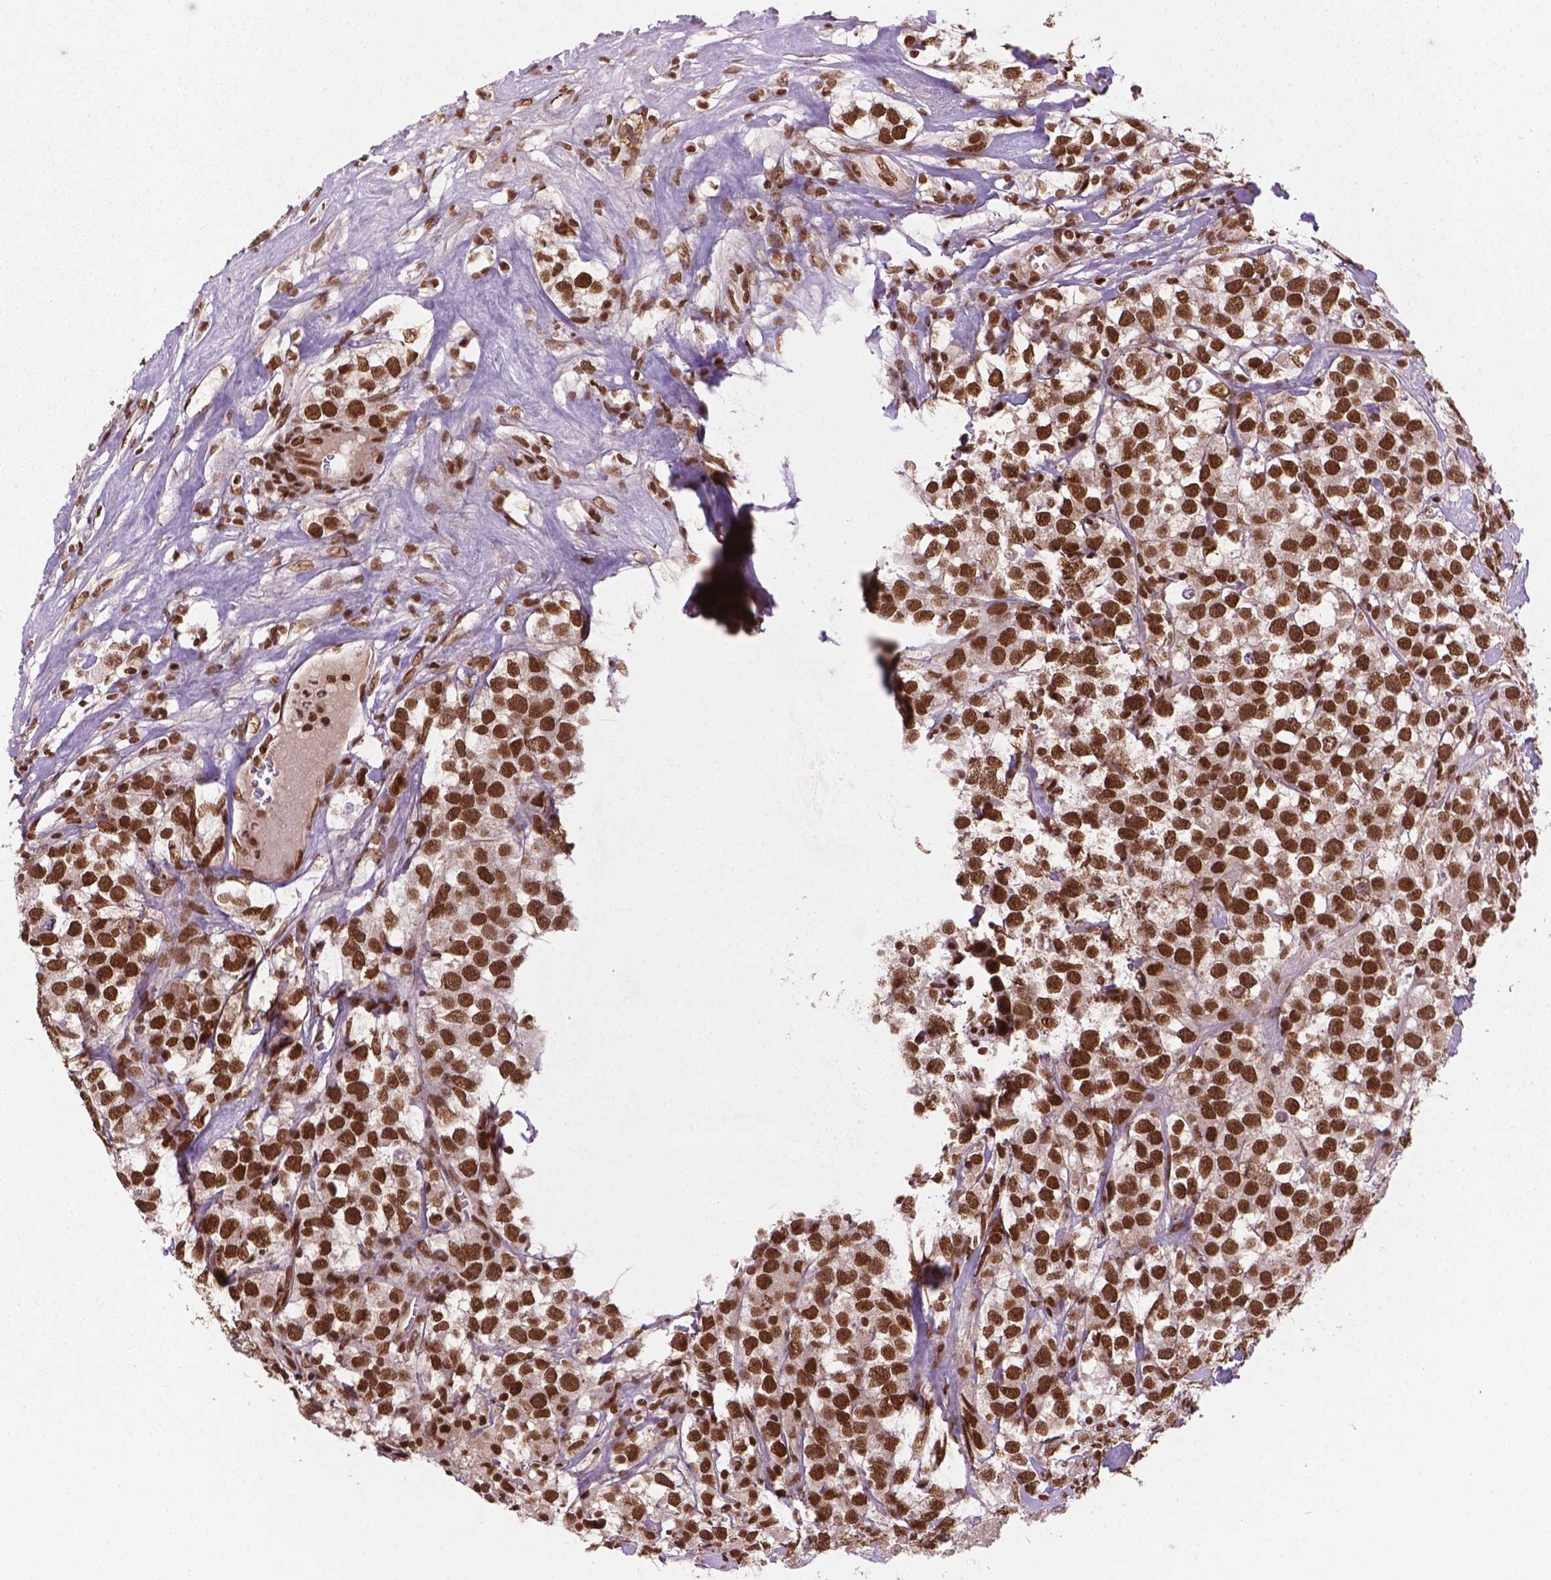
{"staining": {"intensity": "strong", "quantity": ">75%", "location": "nuclear"}, "tissue": "testis cancer", "cell_type": "Tumor cells", "image_type": "cancer", "snomed": [{"axis": "morphology", "description": "Seminoma, NOS"}, {"axis": "topography", "description": "Testis"}], "caption": "Strong nuclear expression for a protein is appreciated in about >75% of tumor cells of testis cancer (seminoma) using IHC.", "gene": "SIRT6", "patient": {"sex": "male", "age": 59}}